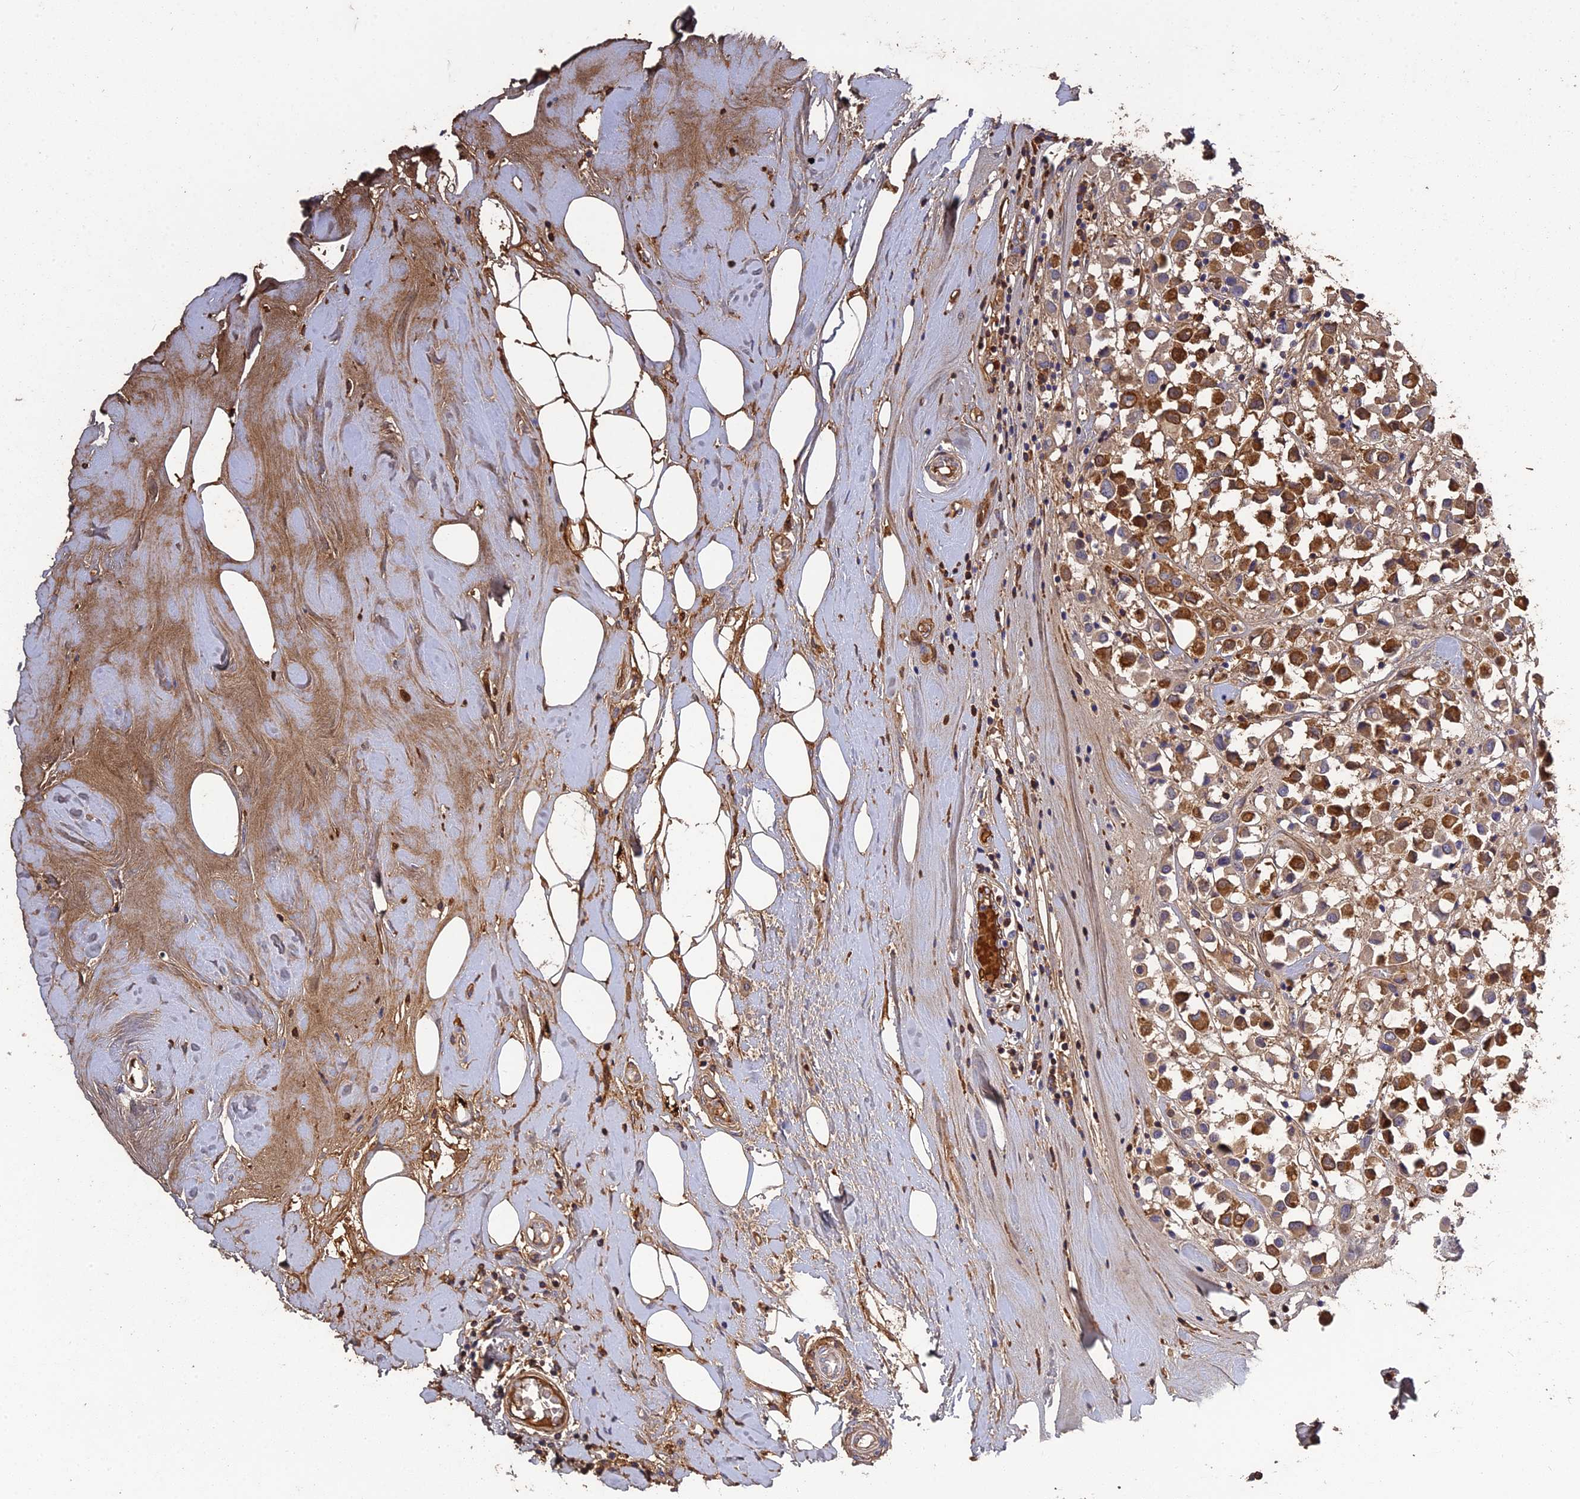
{"staining": {"intensity": "strong", "quantity": "25%-75%", "location": "cytoplasmic/membranous"}, "tissue": "breast cancer", "cell_type": "Tumor cells", "image_type": "cancer", "snomed": [{"axis": "morphology", "description": "Duct carcinoma"}, {"axis": "topography", "description": "Breast"}], "caption": "This is a photomicrograph of IHC staining of breast cancer (infiltrating ductal carcinoma), which shows strong staining in the cytoplasmic/membranous of tumor cells.", "gene": "PZP", "patient": {"sex": "female", "age": 61}}